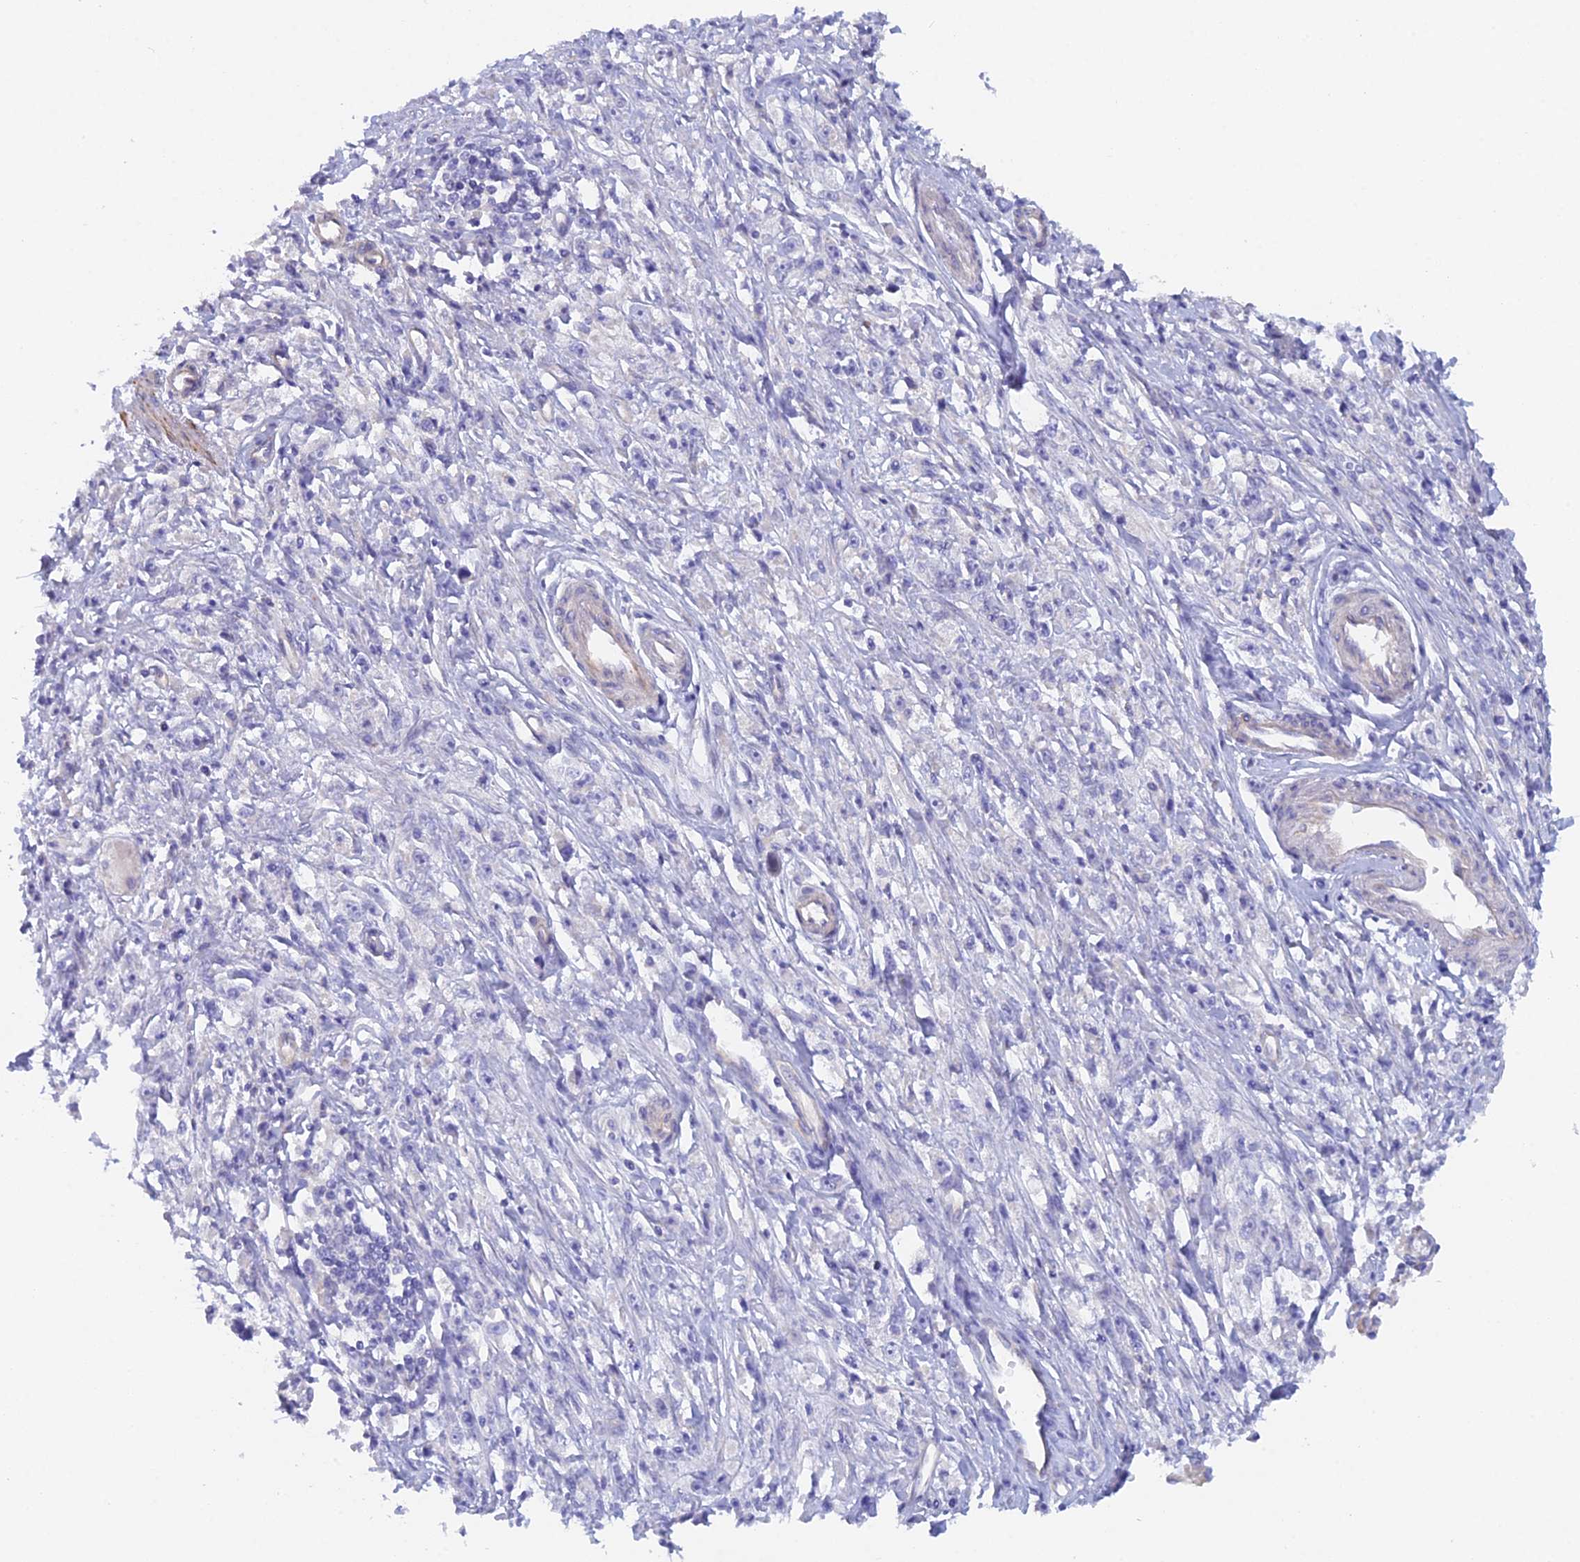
{"staining": {"intensity": "negative", "quantity": "none", "location": "none"}, "tissue": "stomach cancer", "cell_type": "Tumor cells", "image_type": "cancer", "snomed": [{"axis": "morphology", "description": "Adenocarcinoma, NOS"}, {"axis": "topography", "description": "Stomach"}], "caption": "This is an IHC histopathology image of adenocarcinoma (stomach). There is no staining in tumor cells.", "gene": "FZR1", "patient": {"sex": "female", "age": 59}}